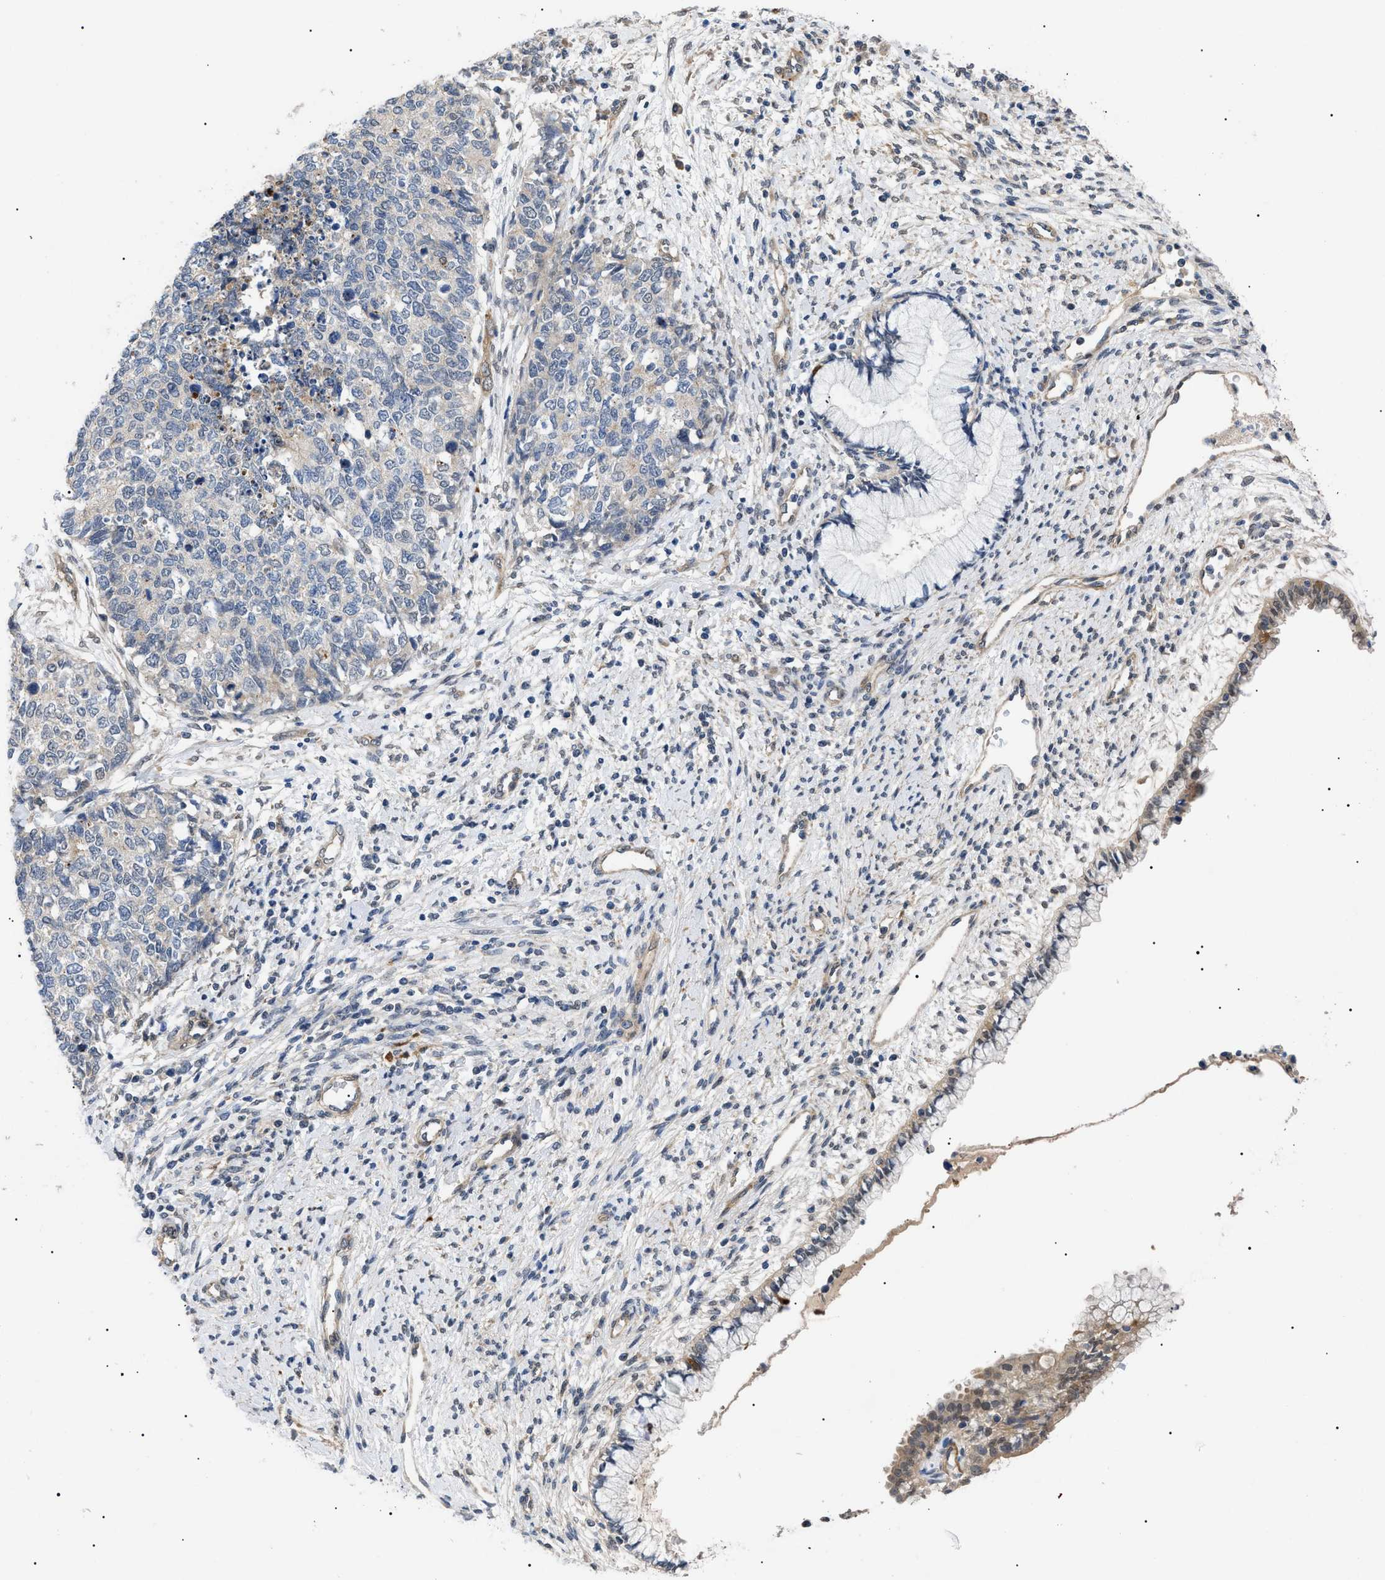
{"staining": {"intensity": "negative", "quantity": "none", "location": "none"}, "tissue": "cervical cancer", "cell_type": "Tumor cells", "image_type": "cancer", "snomed": [{"axis": "morphology", "description": "Squamous cell carcinoma, NOS"}, {"axis": "topography", "description": "Cervix"}], "caption": "An IHC image of cervical cancer (squamous cell carcinoma) is shown. There is no staining in tumor cells of cervical cancer (squamous cell carcinoma).", "gene": "CRCP", "patient": {"sex": "female", "age": 63}}